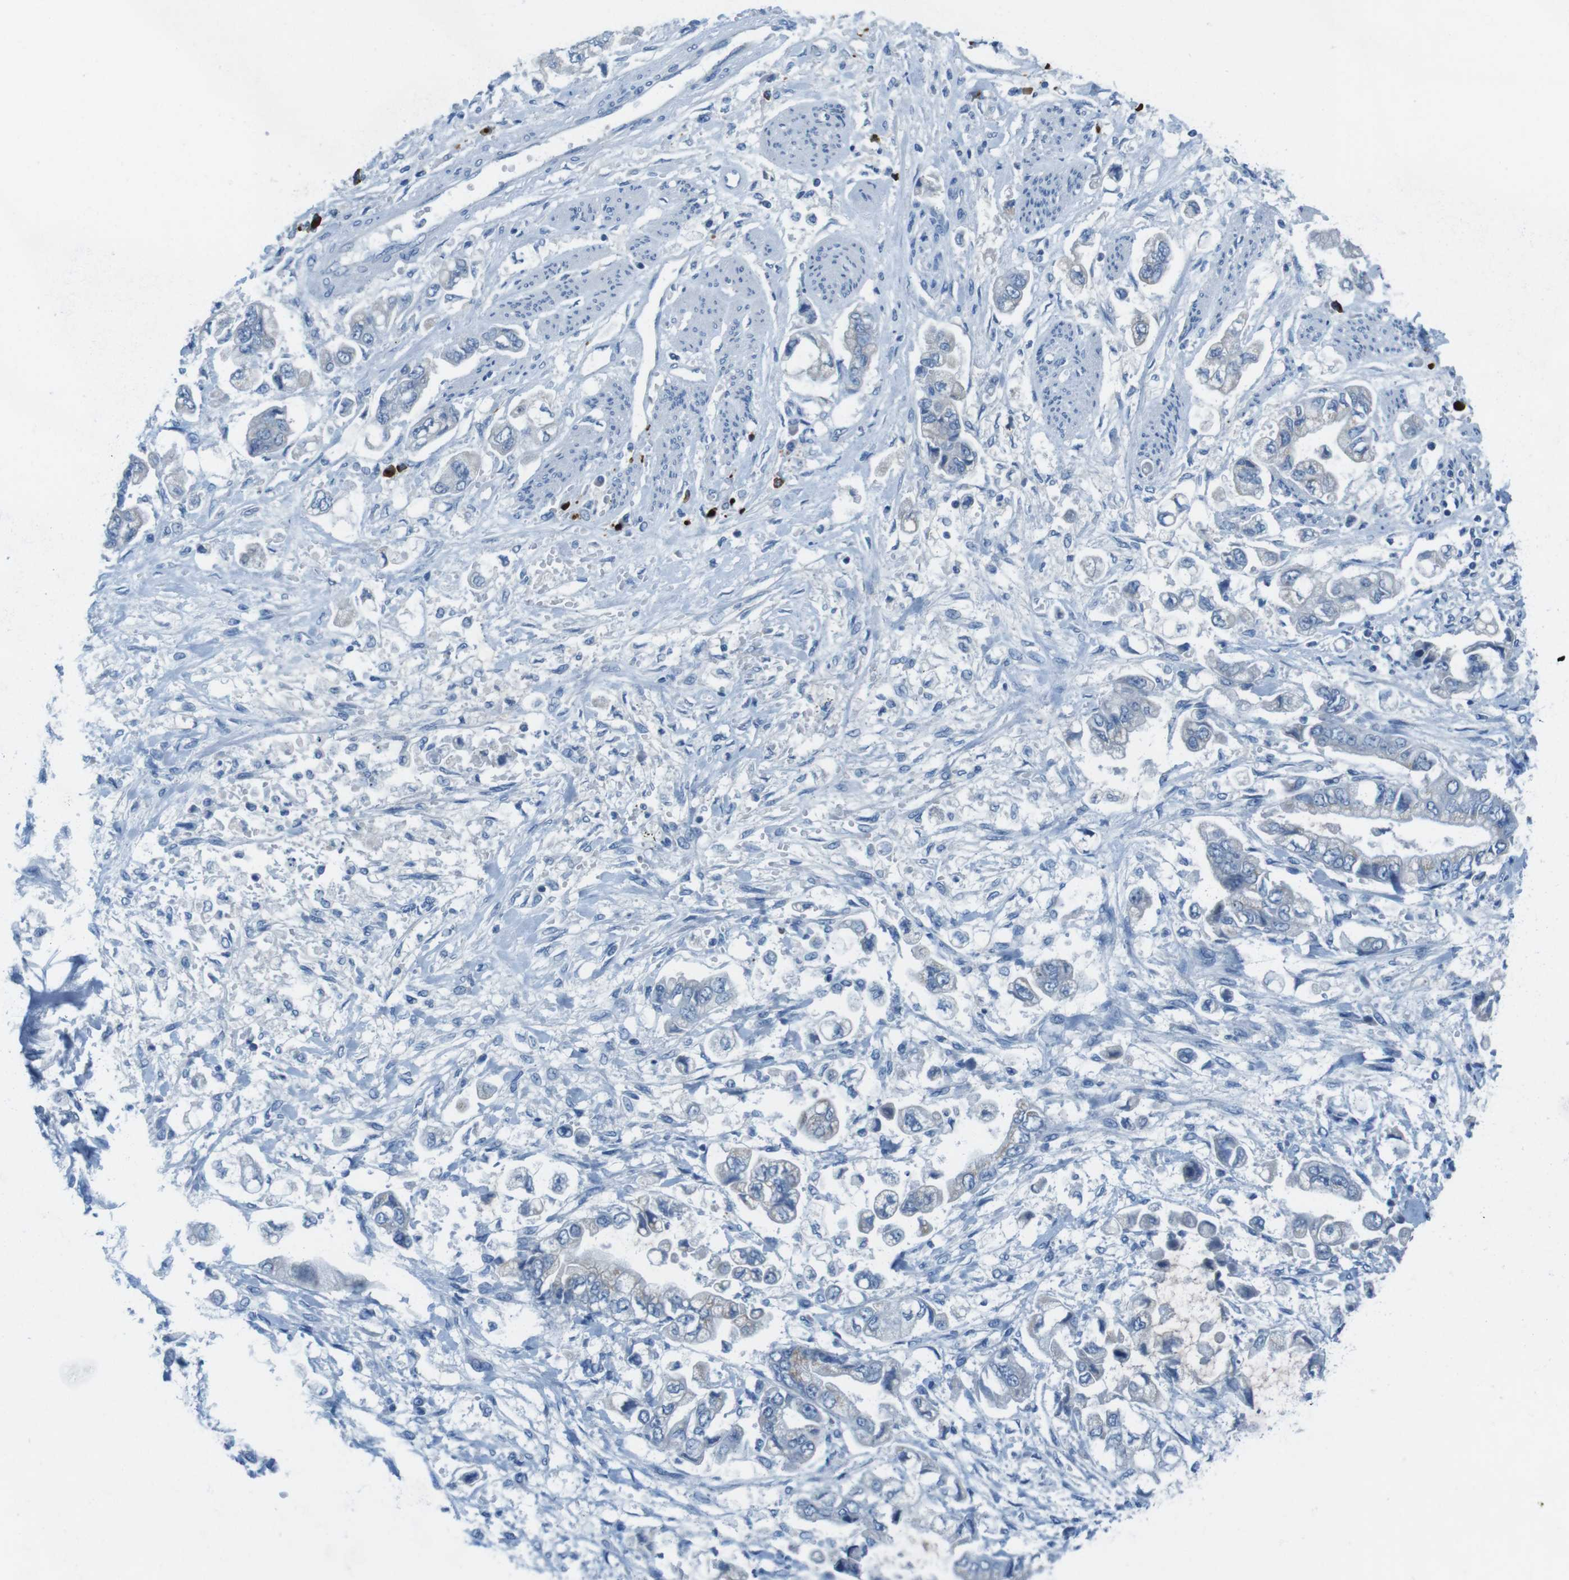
{"staining": {"intensity": "negative", "quantity": "none", "location": "none"}, "tissue": "stomach cancer", "cell_type": "Tumor cells", "image_type": "cancer", "snomed": [{"axis": "morphology", "description": "Normal tissue, NOS"}, {"axis": "morphology", "description": "Adenocarcinoma, NOS"}, {"axis": "topography", "description": "Stomach"}], "caption": "DAB immunohistochemical staining of stomach cancer (adenocarcinoma) exhibits no significant positivity in tumor cells.", "gene": "SLC35A3", "patient": {"sex": "male", "age": 62}}